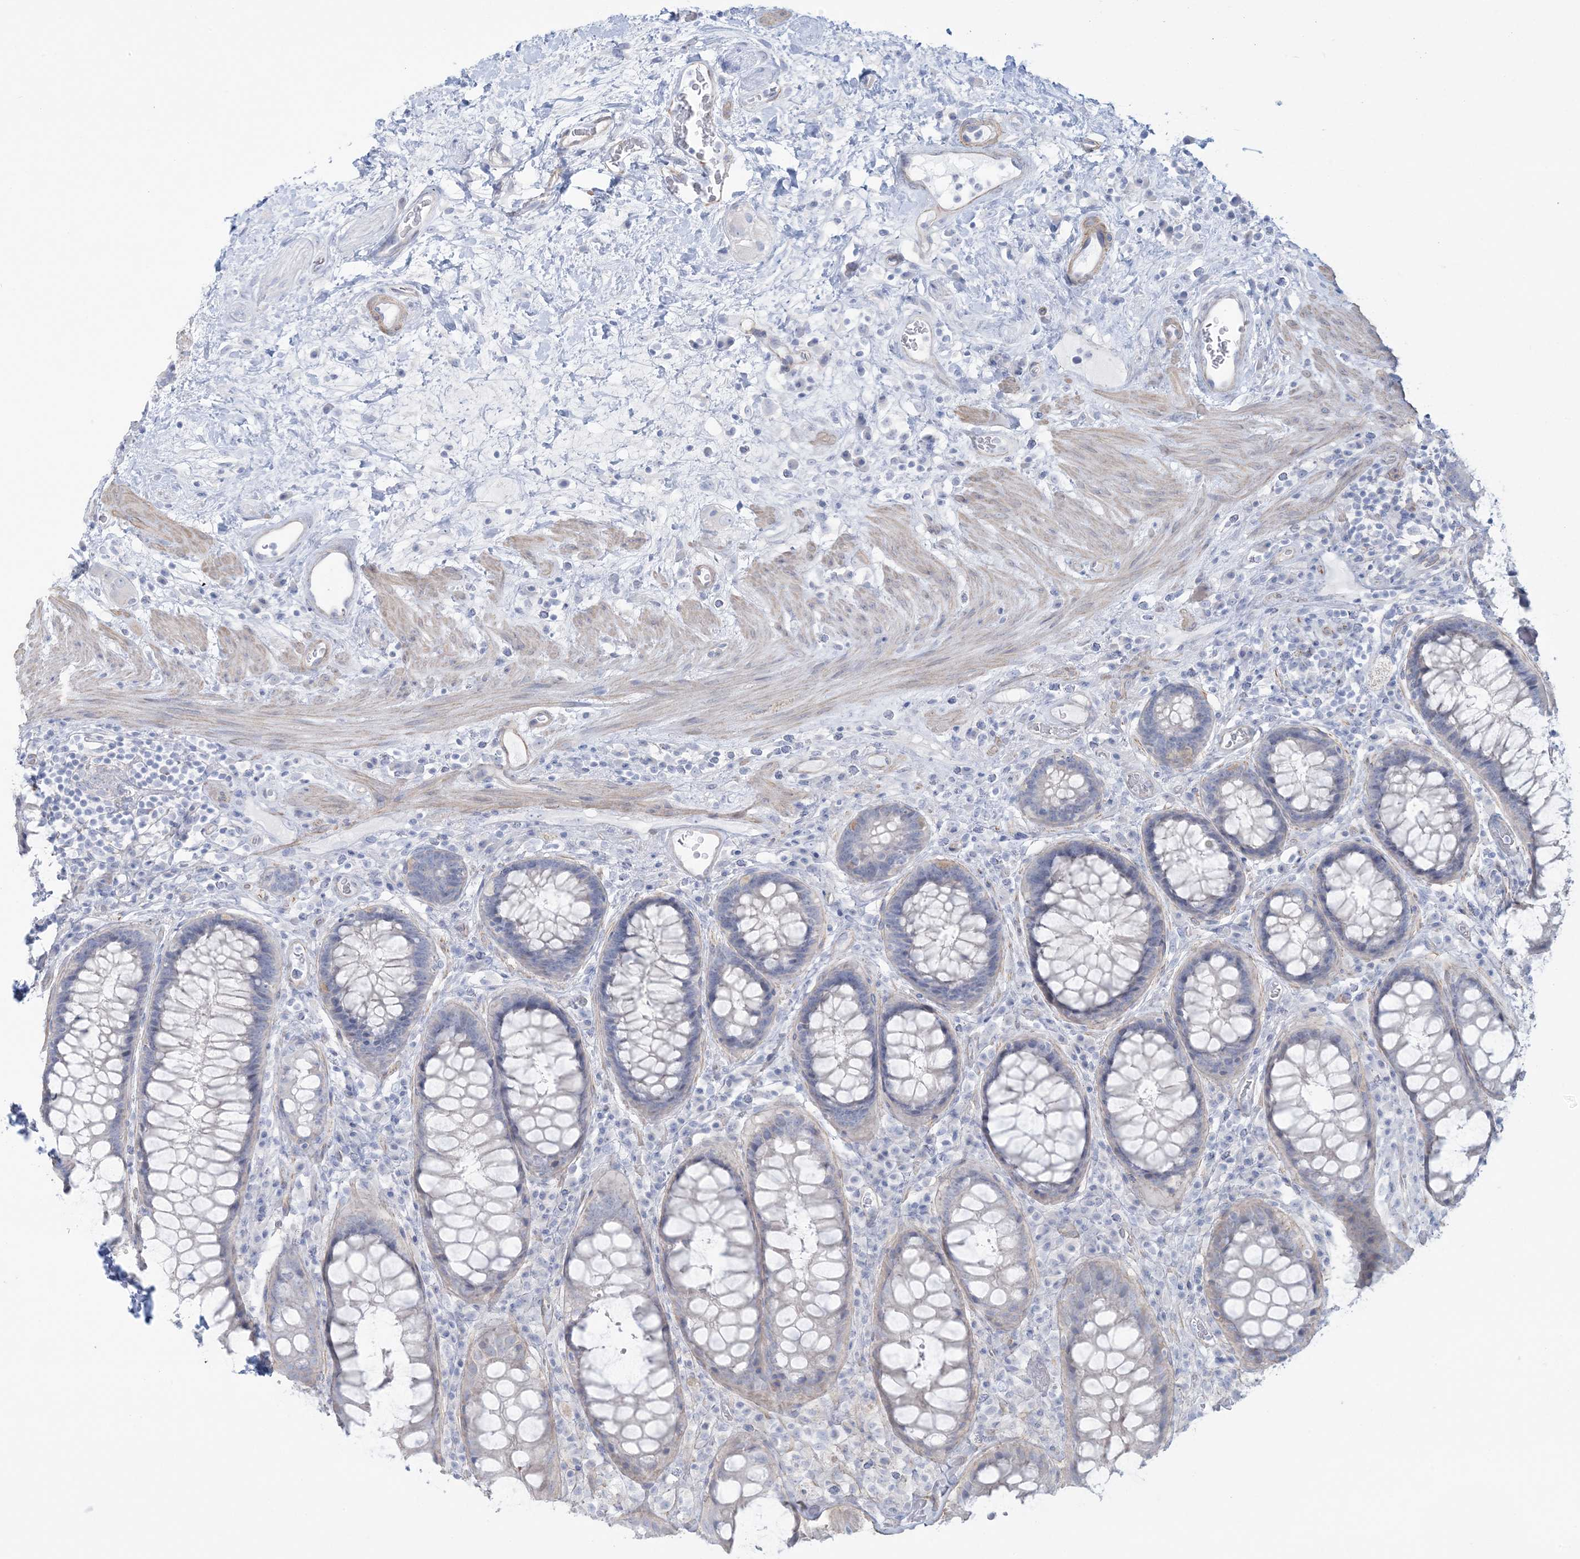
{"staining": {"intensity": "weak", "quantity": "<25%", "location": "cytoplasmic/membranous"}, "tissue": "rectum", "cell_type": "Glandular cells", "image_type": "normal", "snomed": [{"axis": "morphology", "description": "Normal tissue, NOS"}, {"axis": "topography", "description": "Rectum"}], "caption": "Immunohistochemistry (IHC) photomicrograph of benign human rectum stained for a protein (brown), which exhibits no staining in glandular cells.", "gene": "AGXT", "patient": {"sex": "male", "age": 64}}